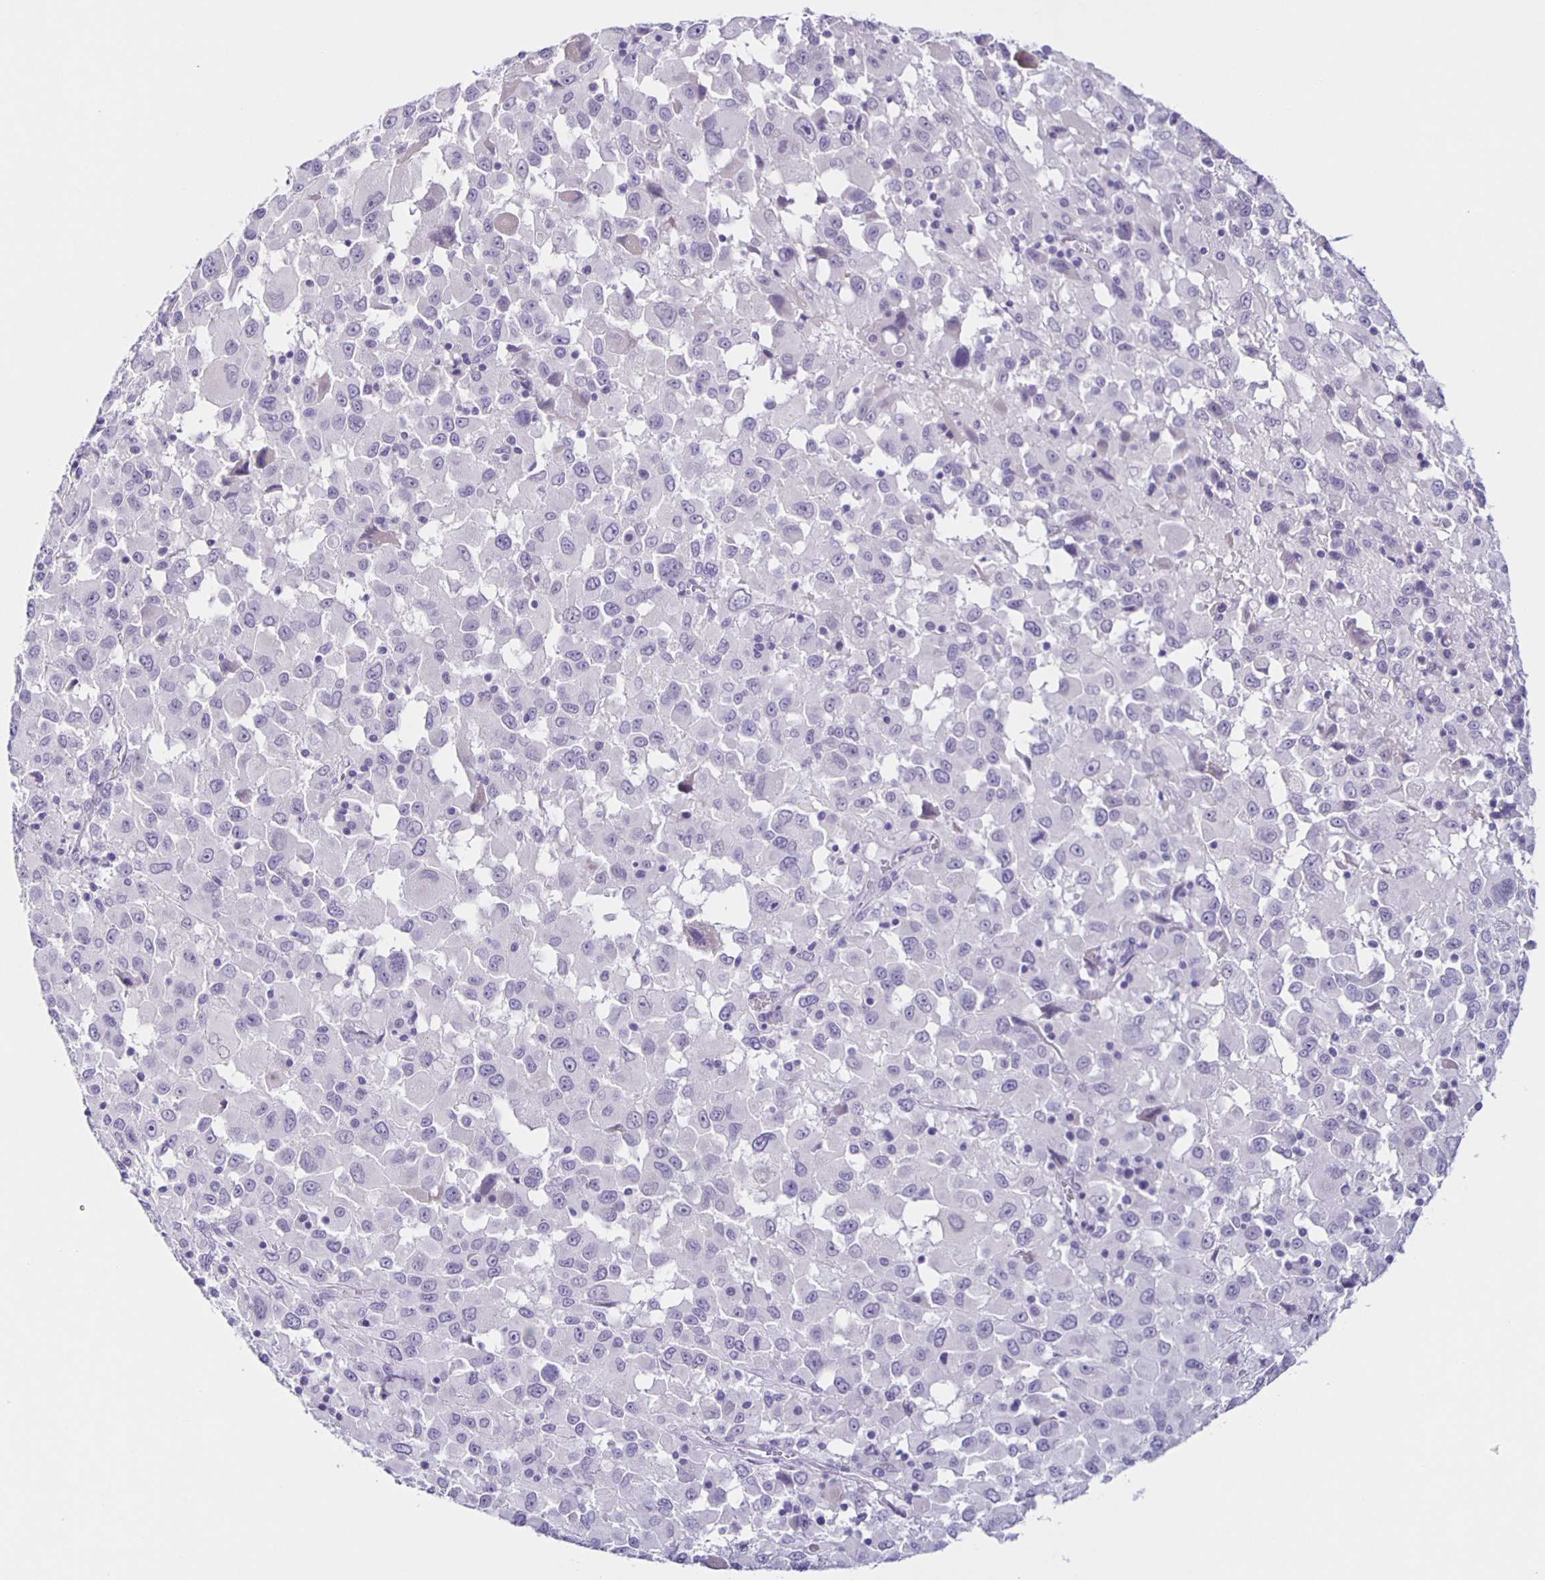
{"staining": {"intensity": "negative", "quantity": "none", "location": "none"}, "tissue": "melanoma", "cell_type": "Tumor cells", "image_type": "cancer", "snomed": [{"axis": "morphology", "description": "Malignant melanoma, Metastatic site"}, {"axis": "topography", "description": "Soft tissue"}], "caption": "Melanoma stained for a protein using immunohistochemistry (IHC) reveals no expression tumor cells.", "gene": "SLC12A3", "patient": {"sex": "male", "age": 50}}